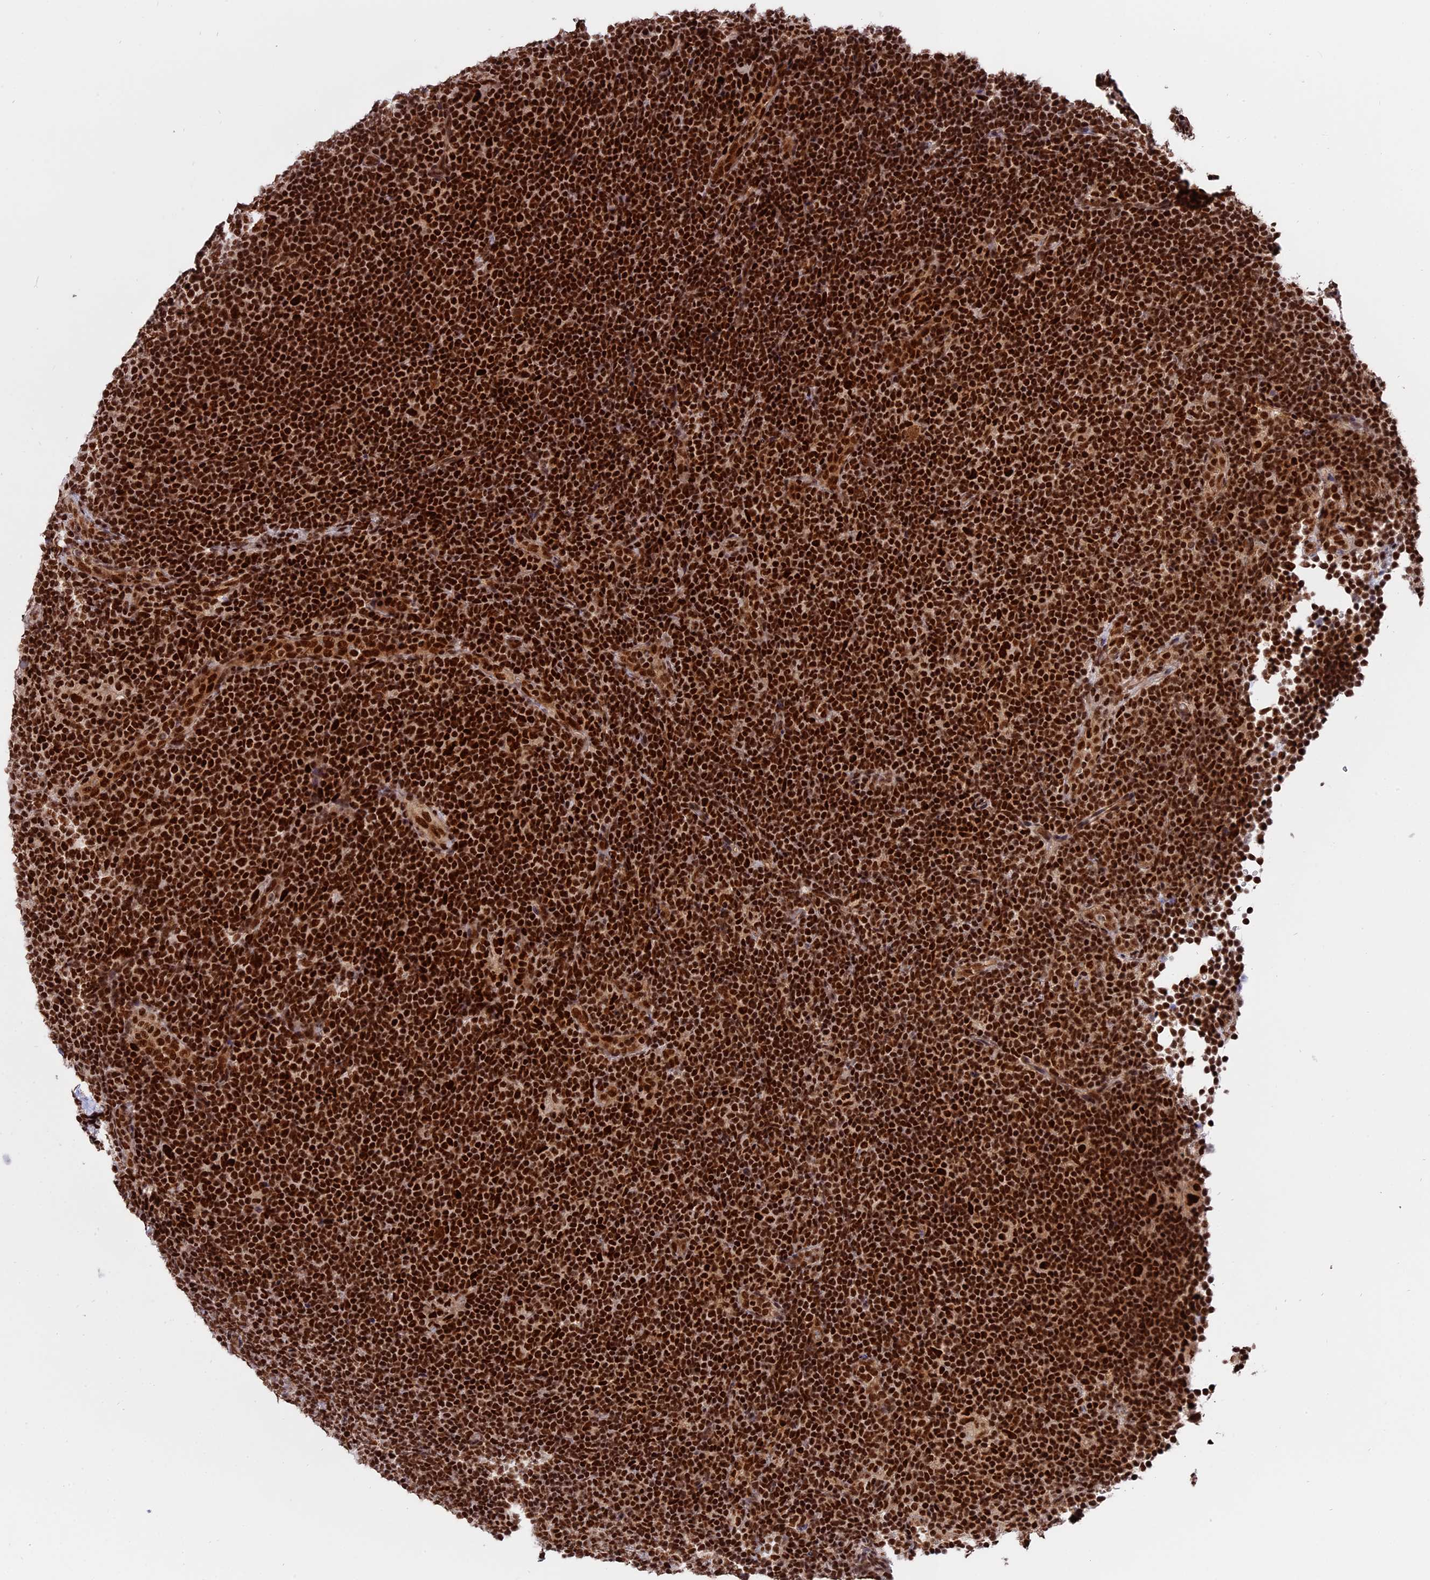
{"staining": {"intensity": "moderate", "quantity": ">75%", "location": "nuclear"}, "tissue": "lymphoma", "cell_type": "Tumor cells", "image_type": "cancer", "snomed": [{"axis": "morphology", "description": "Hodgkin's disease, NOS"}, {"axis": "topography", "description": "Lymph node"}], "caption": "IHC (DAB) staining of human lymphoma demonstrates moderate nuclear protein expression in about >75% of tumor cells.", "gene": "RAMAC", "patient": {"sex": "female", "age": 57}}